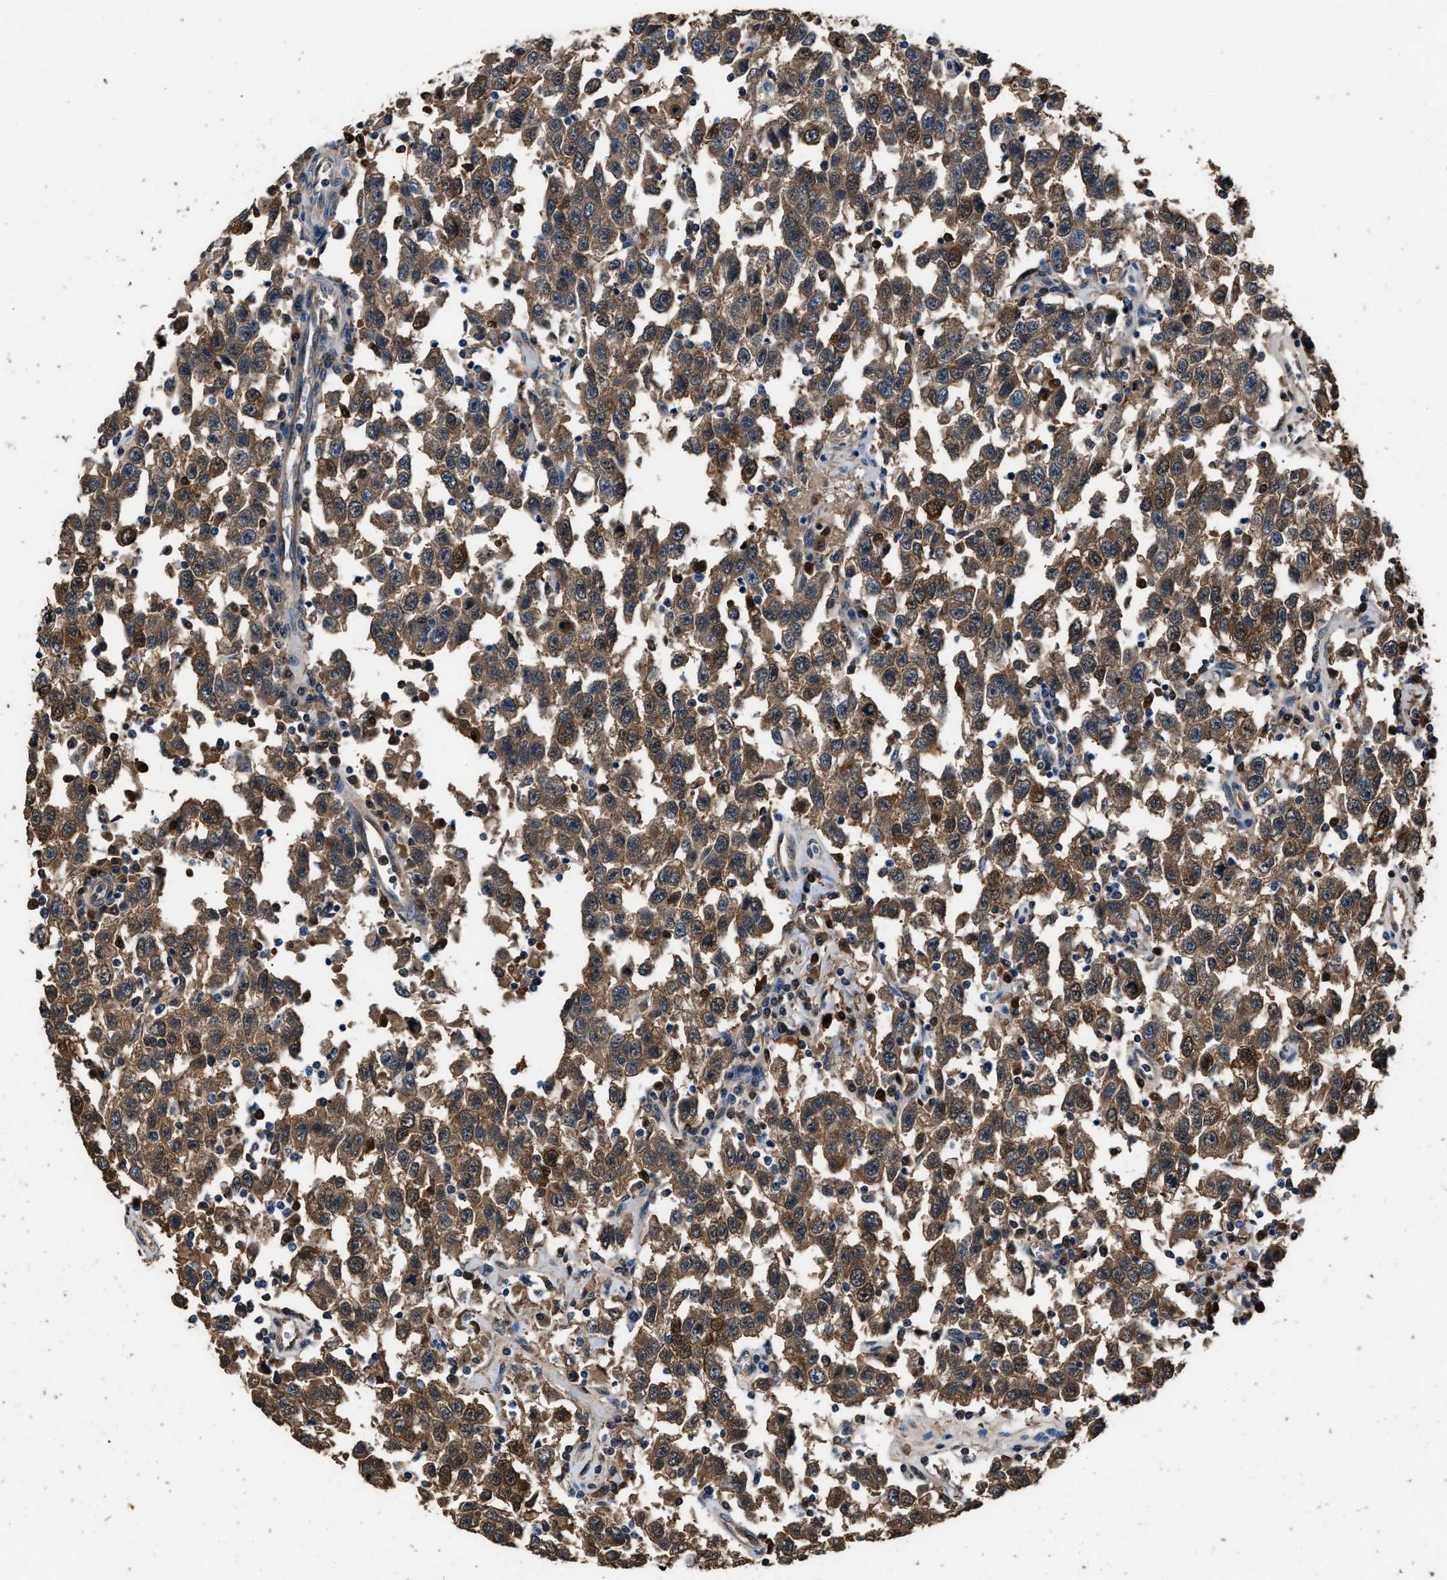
{"staining": {"intensity": "moderate", "quantity": ">75%", "location": "cytoplasmic/membranous"}, "tissue": "testis cancer", "cell_type": "Tumor cells", "image_type": "cancer", "snomed": [{"axis": "morphology", "description": "Seminoma, NOS"}, {"axis": "topography", "description": "Testis"}], "caption": "An immunohistochemistry (IHC) micrograph of neoplastic tissue is shown. Protein staining in brown labels moderate cytoplasmic/membranous positivity in testis cancer (seminoma) within tumor cells.", "gene": "GSTP1", "patient": {"sex": "male", "age": 41}}